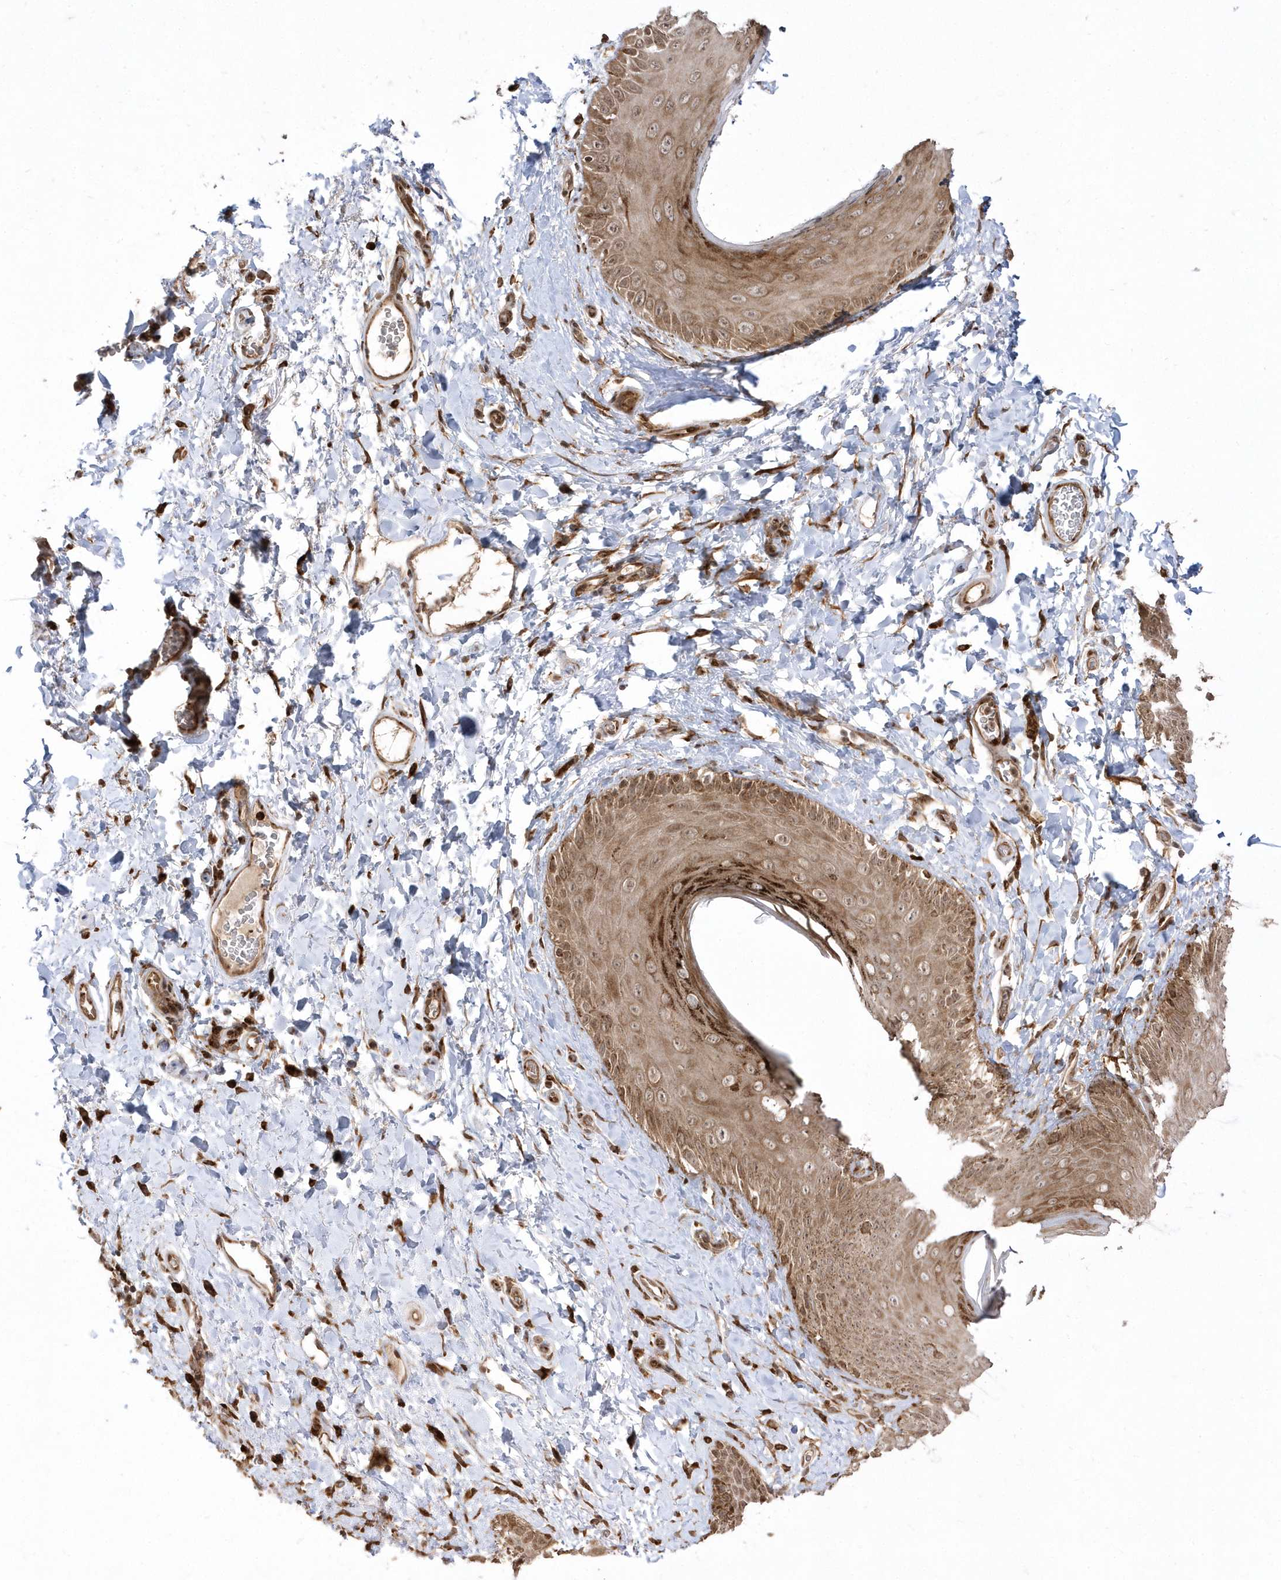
{"staining": {"intensity": "moderate", "quantity": ">75%", "location": "cytoplasmic/membranous,nuclear"}, "tissue": "skin", "cell_type": "Epidermal cells", "image_type": "normal", "snomed": [{"axis": "morphology", "description": "Normal tissue, NOS"}, {"axis": "topography", "description": "Anal"}], "caption": "Benign skin displays moderate cytoplasmic/membranous,nuclear staining in about >75% of epidermal cells.", "gene": "EPC2", "patient": {"sex": "male", "age": 44}}